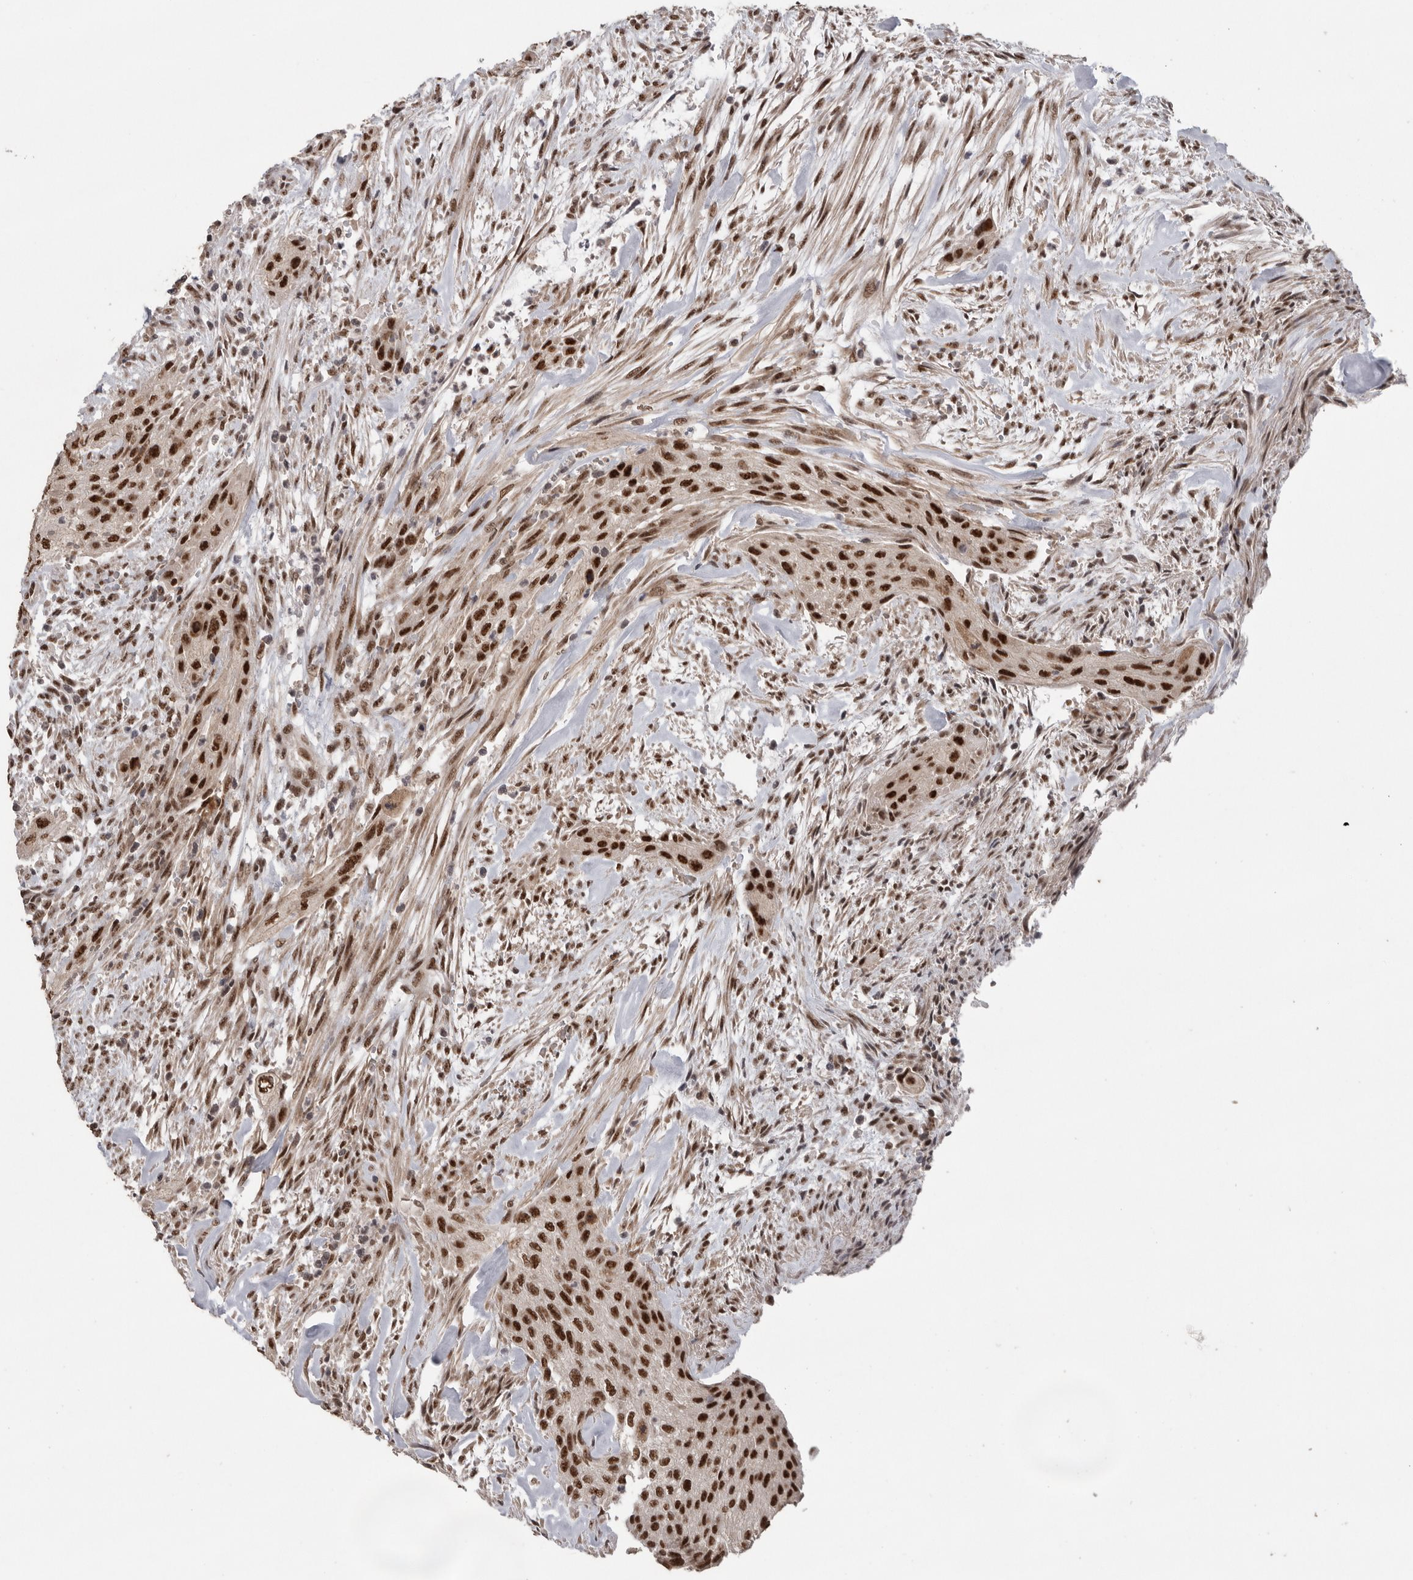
{"staining": {"intensity": "strong", "quantity": ">75%", "location": "nuclear"}, "tissue": "urothelial cancer", "cell_type": "Tumor cells", "image_type": "cancer", "snomed": [{"axis": "morphology", "description": "Urothelial carcinoma, Low grade"}, {"axis": "morphology", "description": "Urothelial carcinoma, High grade"}, {"axis": "topography", "description": "Urinary bladder"}], "caption": "Urothelial cancer stained with IHC displays strong nuclear staining in approximately >75% of tumor cells.", "gene": "PPP1R10", "patient": {"sex": "male", "age": 35}}